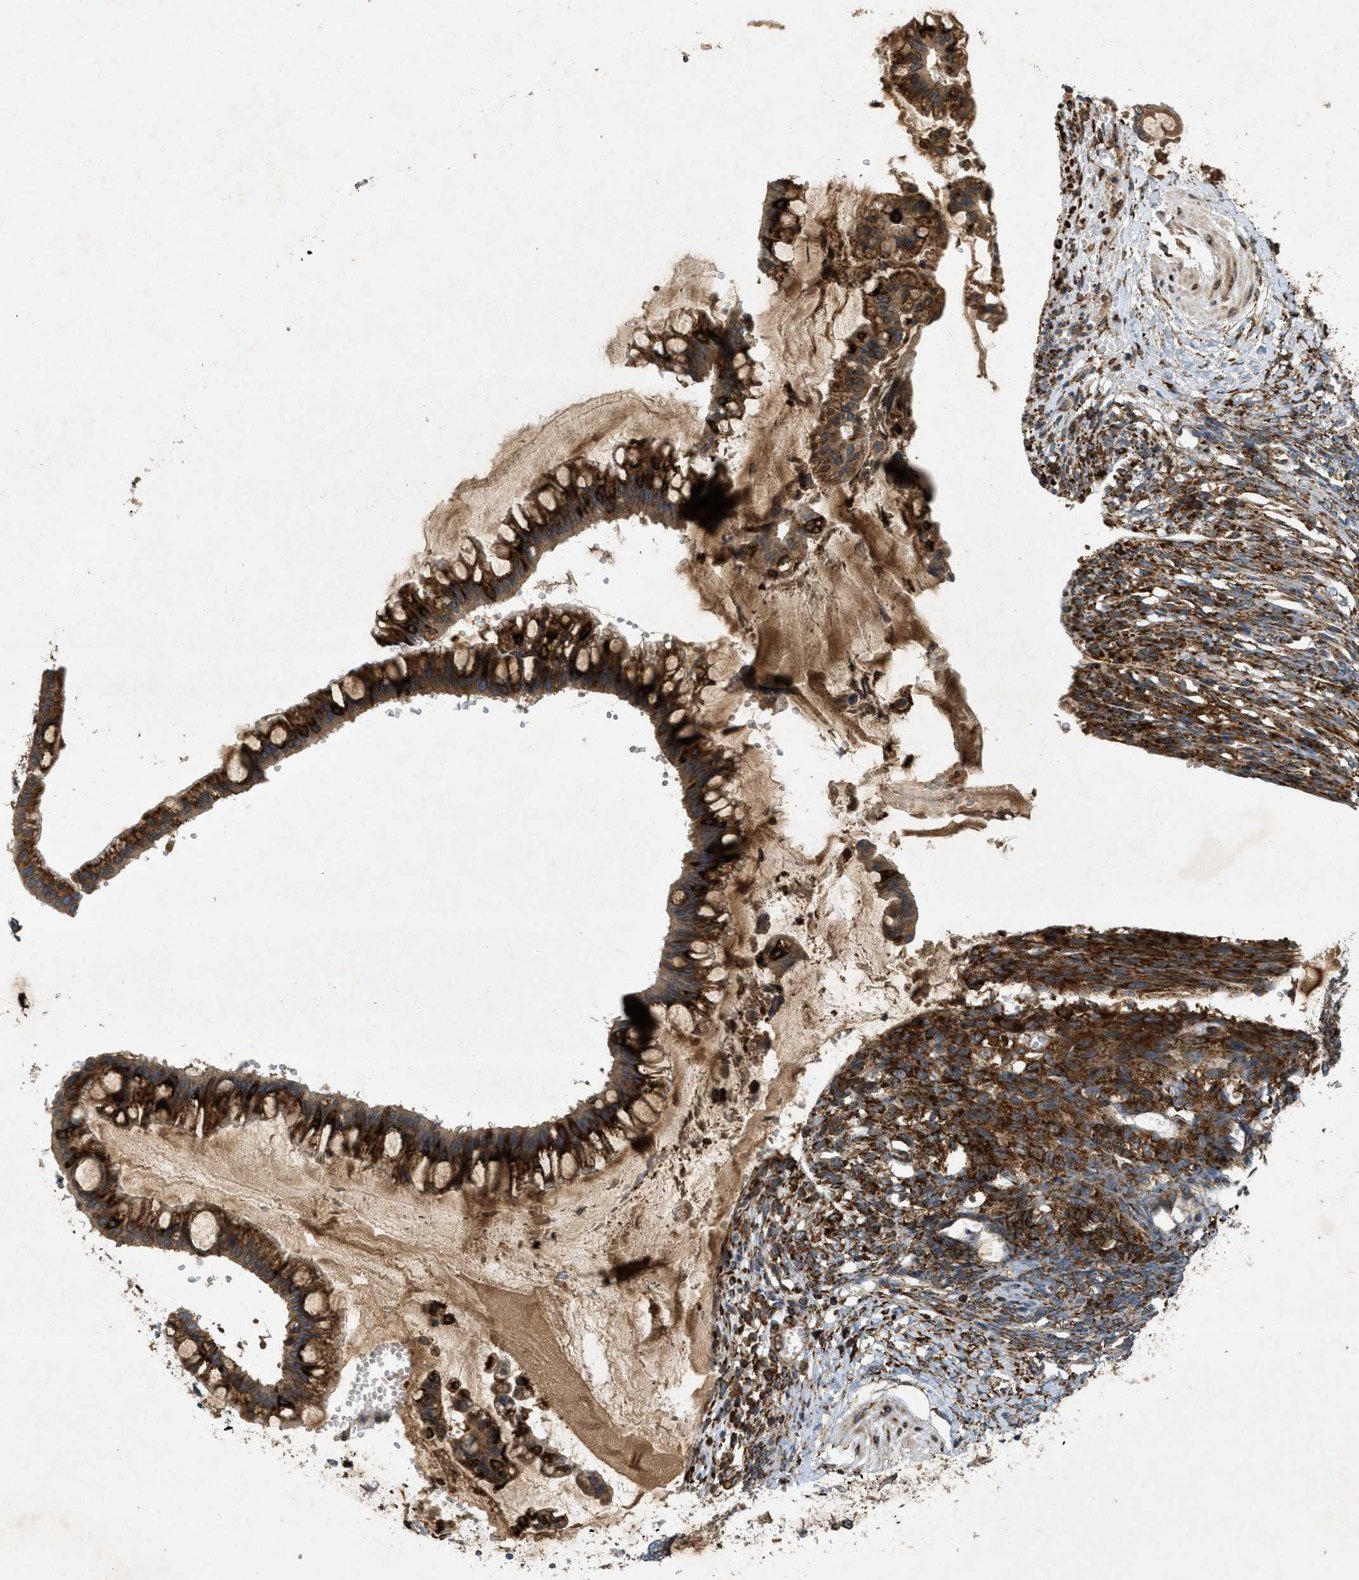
{"staining": {"intensity": "strong", "quantity": ">75%", "location": "cytoplasmic/membranous"}, "tissue": "ovarian cancer", "cell_type": "Tumor cells", "image_type": "cancer", "snomed": [{"axis": "morphology", "description": "Cystadenocarcinoma, mucinous, NOS"}, {"axis": "topography", "description": "Ovary"}], "caption": "High-power microscopy captured an IHC photomicrograph of ovarian mucinous cystadenocarcinoma, revealing strong cytoplasmic/membranous expression in approximately >75% of tumor cells.", "gene": "PCDH18", "patient": {"sex": "female", "age": 73}}